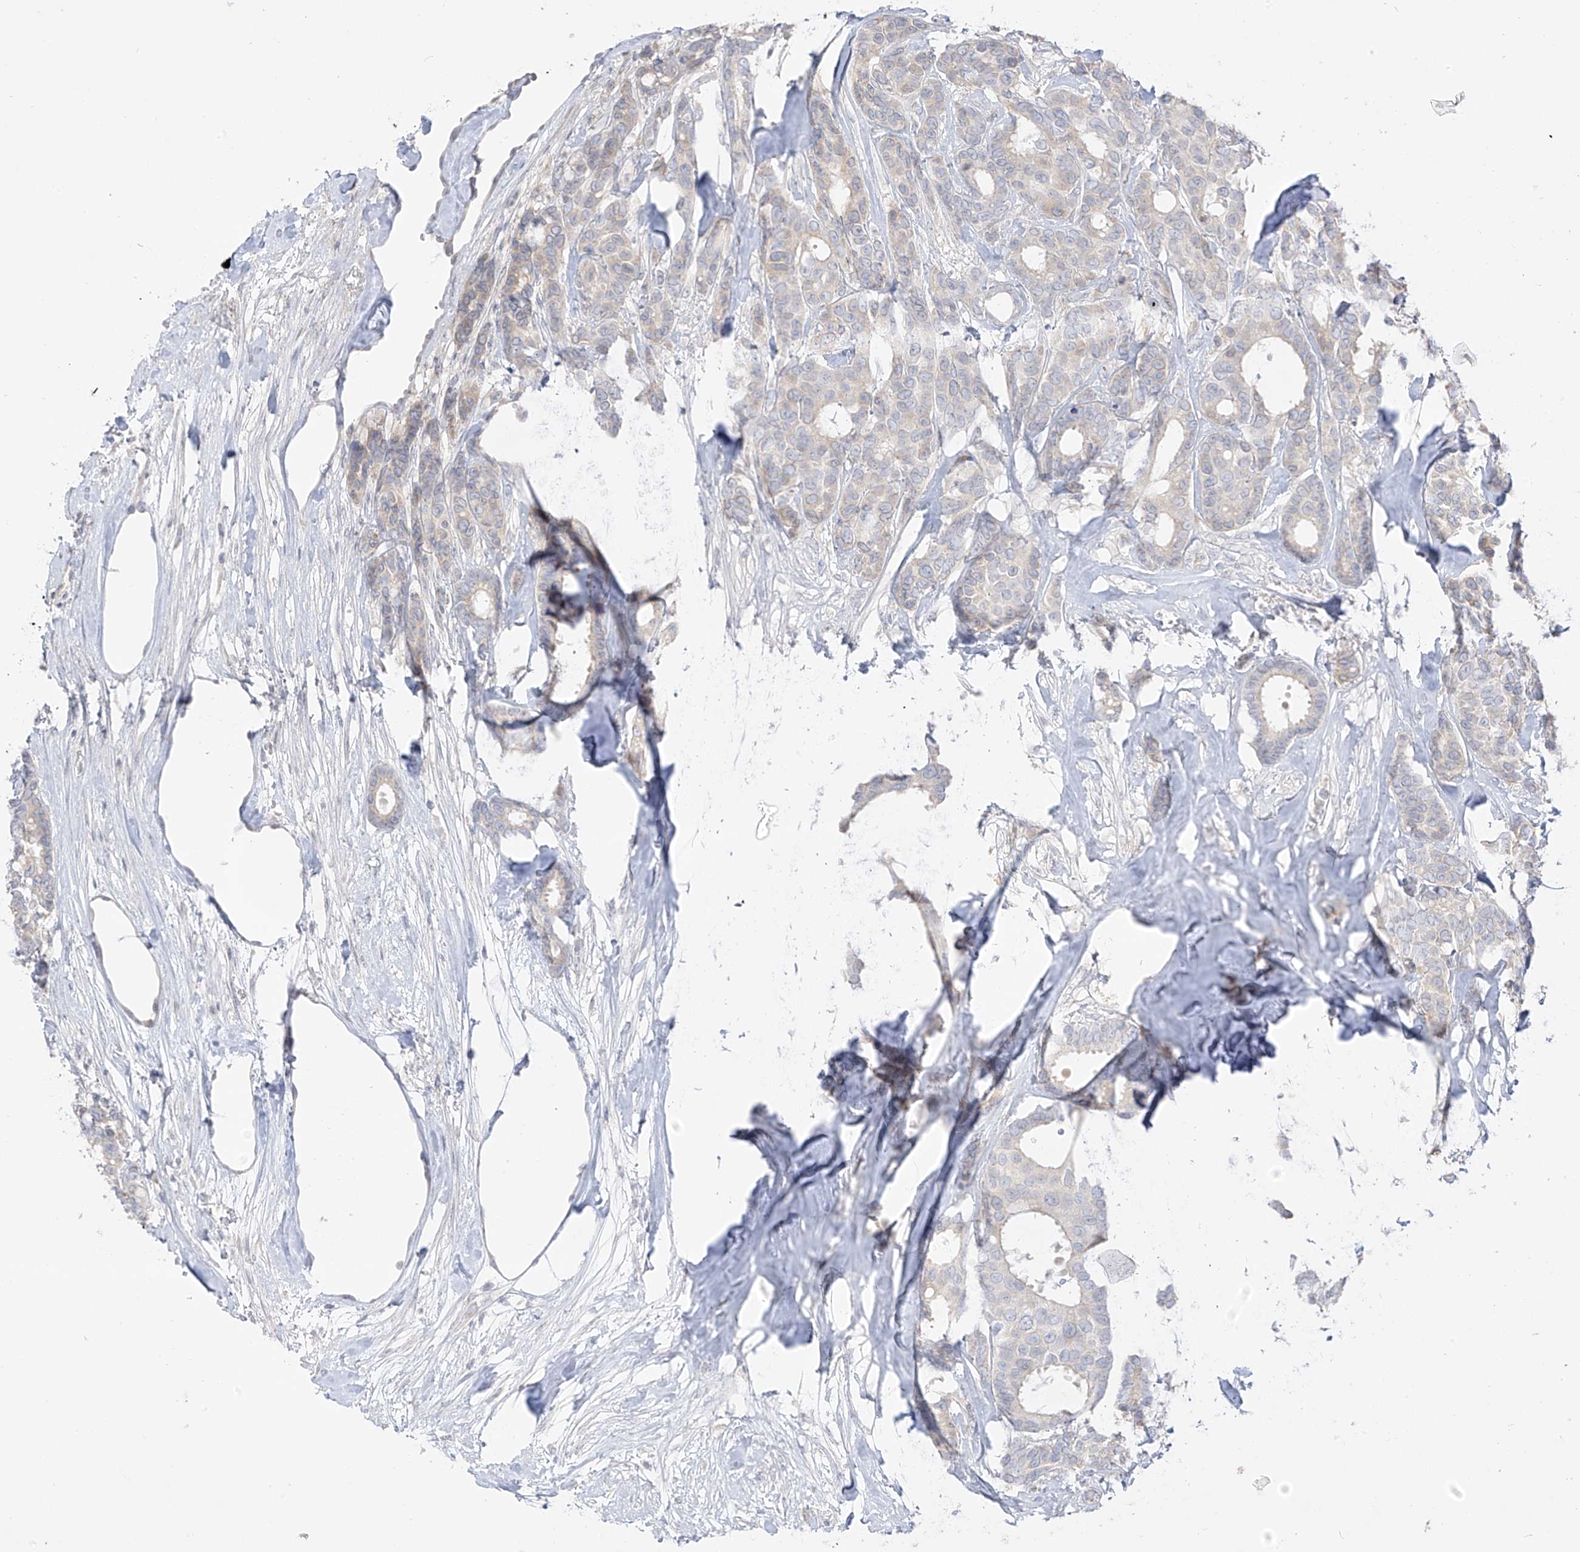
{"staining": {"intensity": "weak", "quantity": "<25%", "location": "cytoplasmic/membranous"}, "tissue": "breast cancer", "cell_type": "Tumor cells", "image_type": "cancer", "snomed": [{"axis": "morphology", "description": "Duct carcinoma"}, {"axis": "topography", "description": "Breast"}], "caption": "This photomicrograph is of infiltrating ductal carcinoma (breast) stained with immunohistochemistry to label a protein in brown with the nuclei are counter-stained blue. There is no staining in tumor cells. Nuclei are stained in blue.", "gene": "DCDC2", "patient": {"sex": "female", "age": 87}}